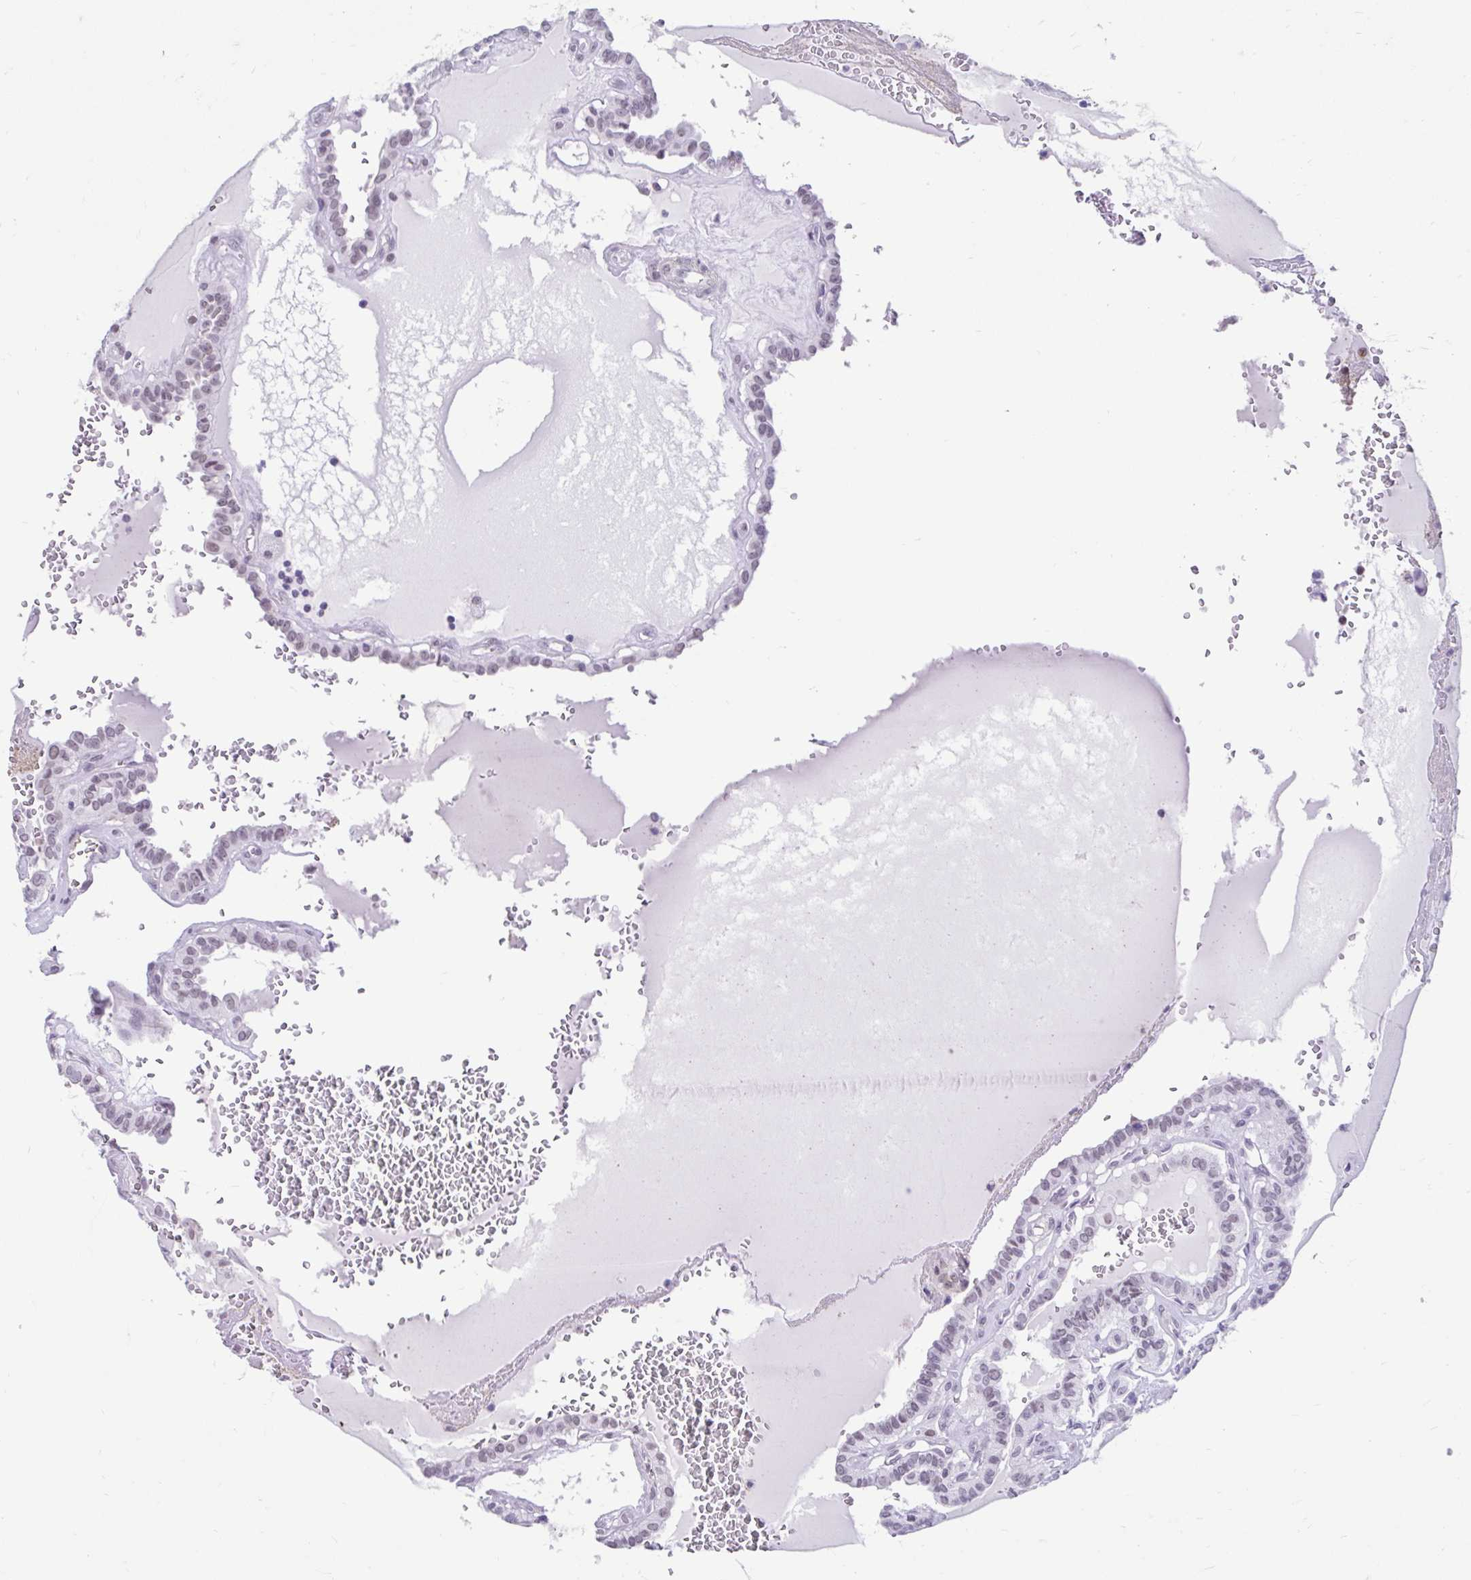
{"staining": {"intensity": "weak", "quantity": "<25%", "location": "nuclear"}, "tissue": "thyroid cancer", "cell_type": "Tumor cells", "image_type": "cancer", "snomed": [{"axis": "morphology", "description": "Papillary adenocarcinoma, NOS"}, {"axis": "topography", "description": "Thyroid gland"}], "caption": "Immunohistochemical staining of thyroid papillary adenocarcinoma demonstrates no significant staining in tumor cells.", "gene": "DCAF17", "patient": {"sex": "female", "age": 21}}